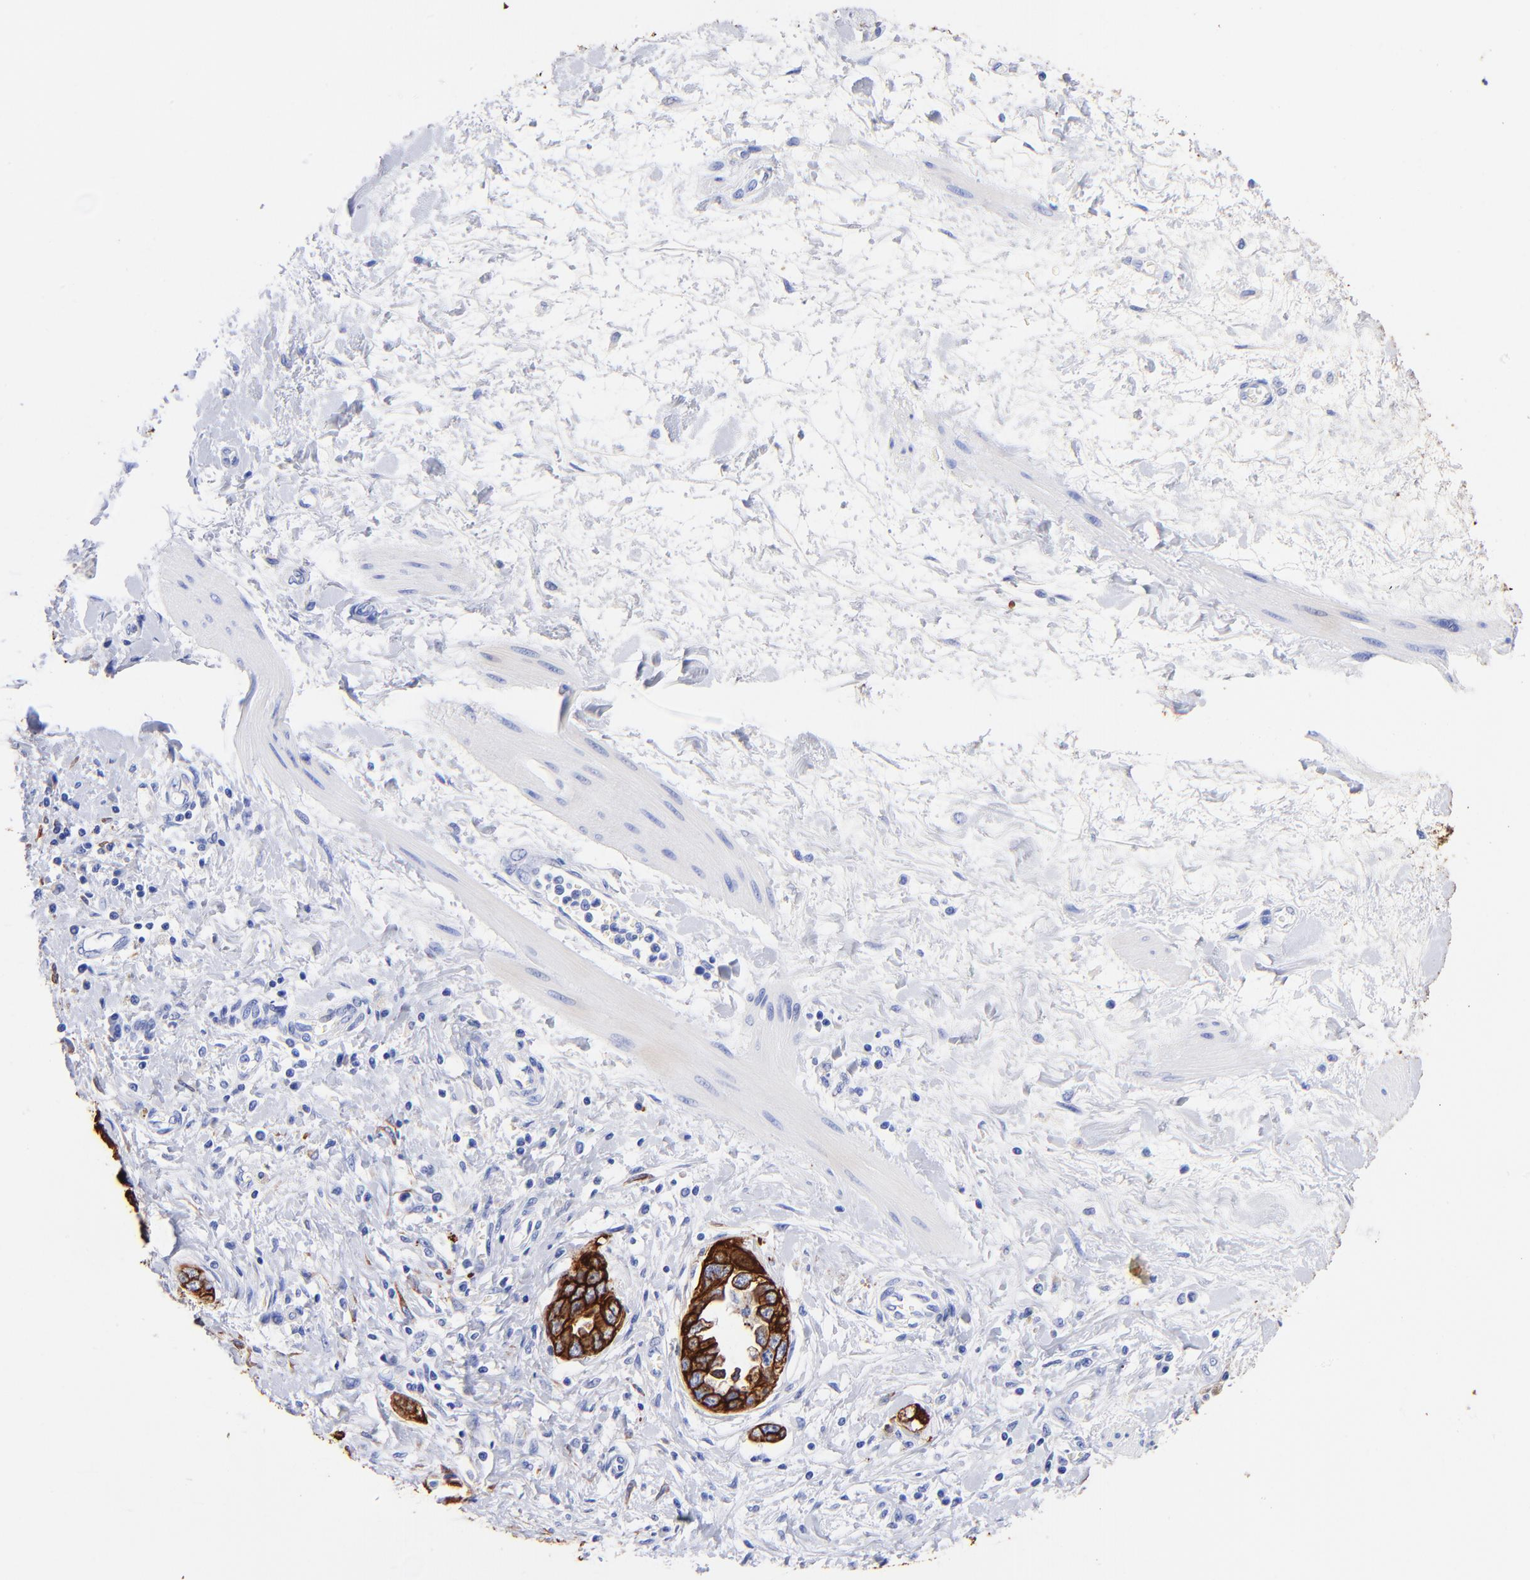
{"staining": {"intensity": "strong", "quantity": ">75%", "location": "cytoplasmic/membranous"}, "tissue": "ovarian cancer", "cell_type": "Tumor cells", "image_type": "cancer", "snomed": [{"axis": "morphology", "description": "Cystadenocarcinoma, serous, NOS"}, {"axis": "topography", "description": "Ovary"}], "caption": "The image exhibits a brown stain indicating the presence of a protein in the cytoplasmic/membranous of tumor cells in ovarian cancer (serous cystadenocarcinoma).", "gene": "KRT19", "patient": {"sex": "female", "age": 63}}